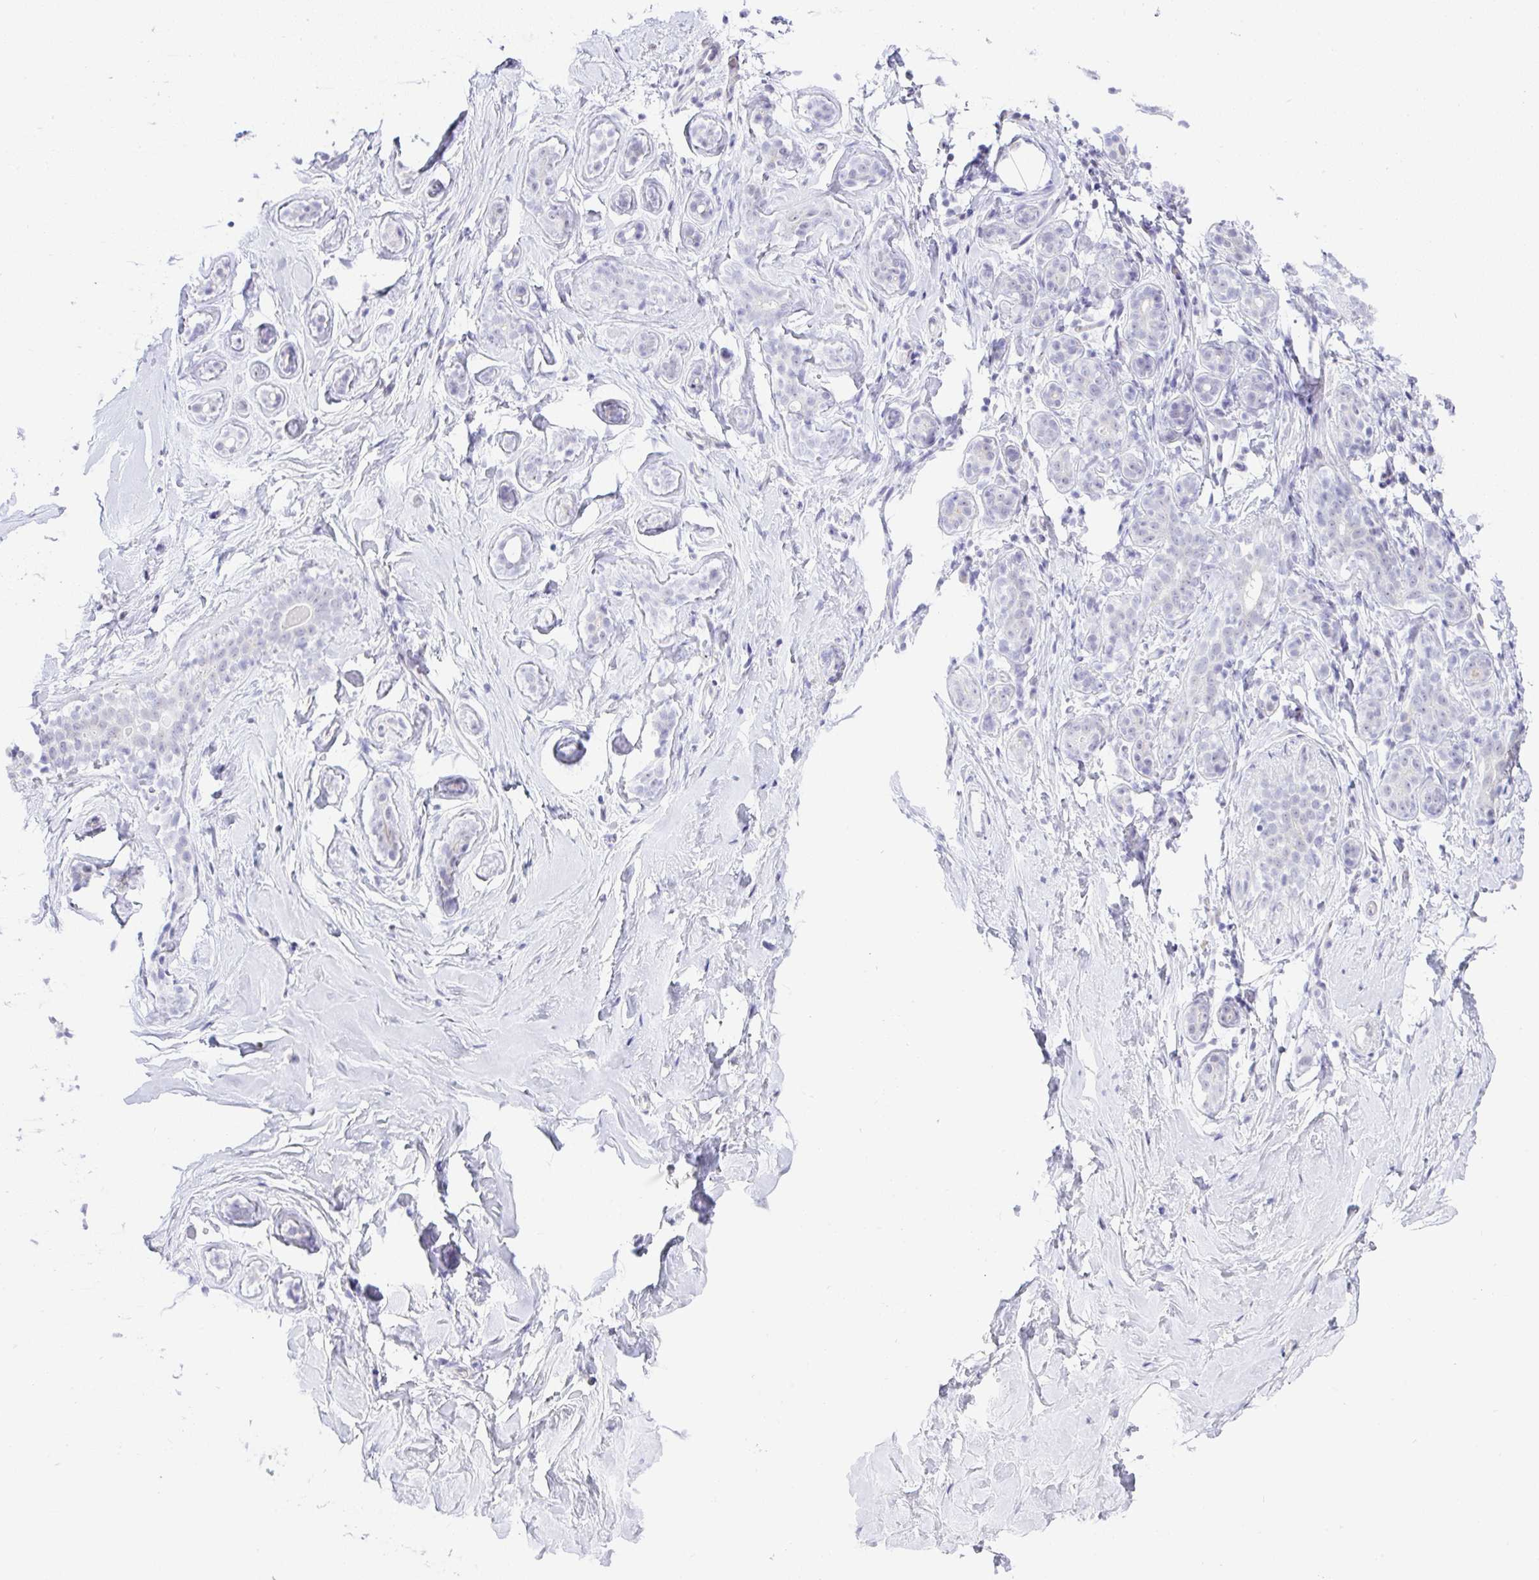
{"staining": {"intensity": "negative", "quantity": "none", "location": "none"}, "tissue": "breast", "cell_type": "Adipocytes", "image_type": "normal", "snomed": [{"axis": "morphology", "description": "Normal tissue, NOS"}, {"axis": "topography", "description": "Breast"}], "caption": "High power microscopy micrograph of an immunohistochemistry (IHC) micrograph of unremarkable breast, revealing no significant staining in adipocytes.", "gene": "FAM177A1", "patient": {"sex": "female", "age": 32}}